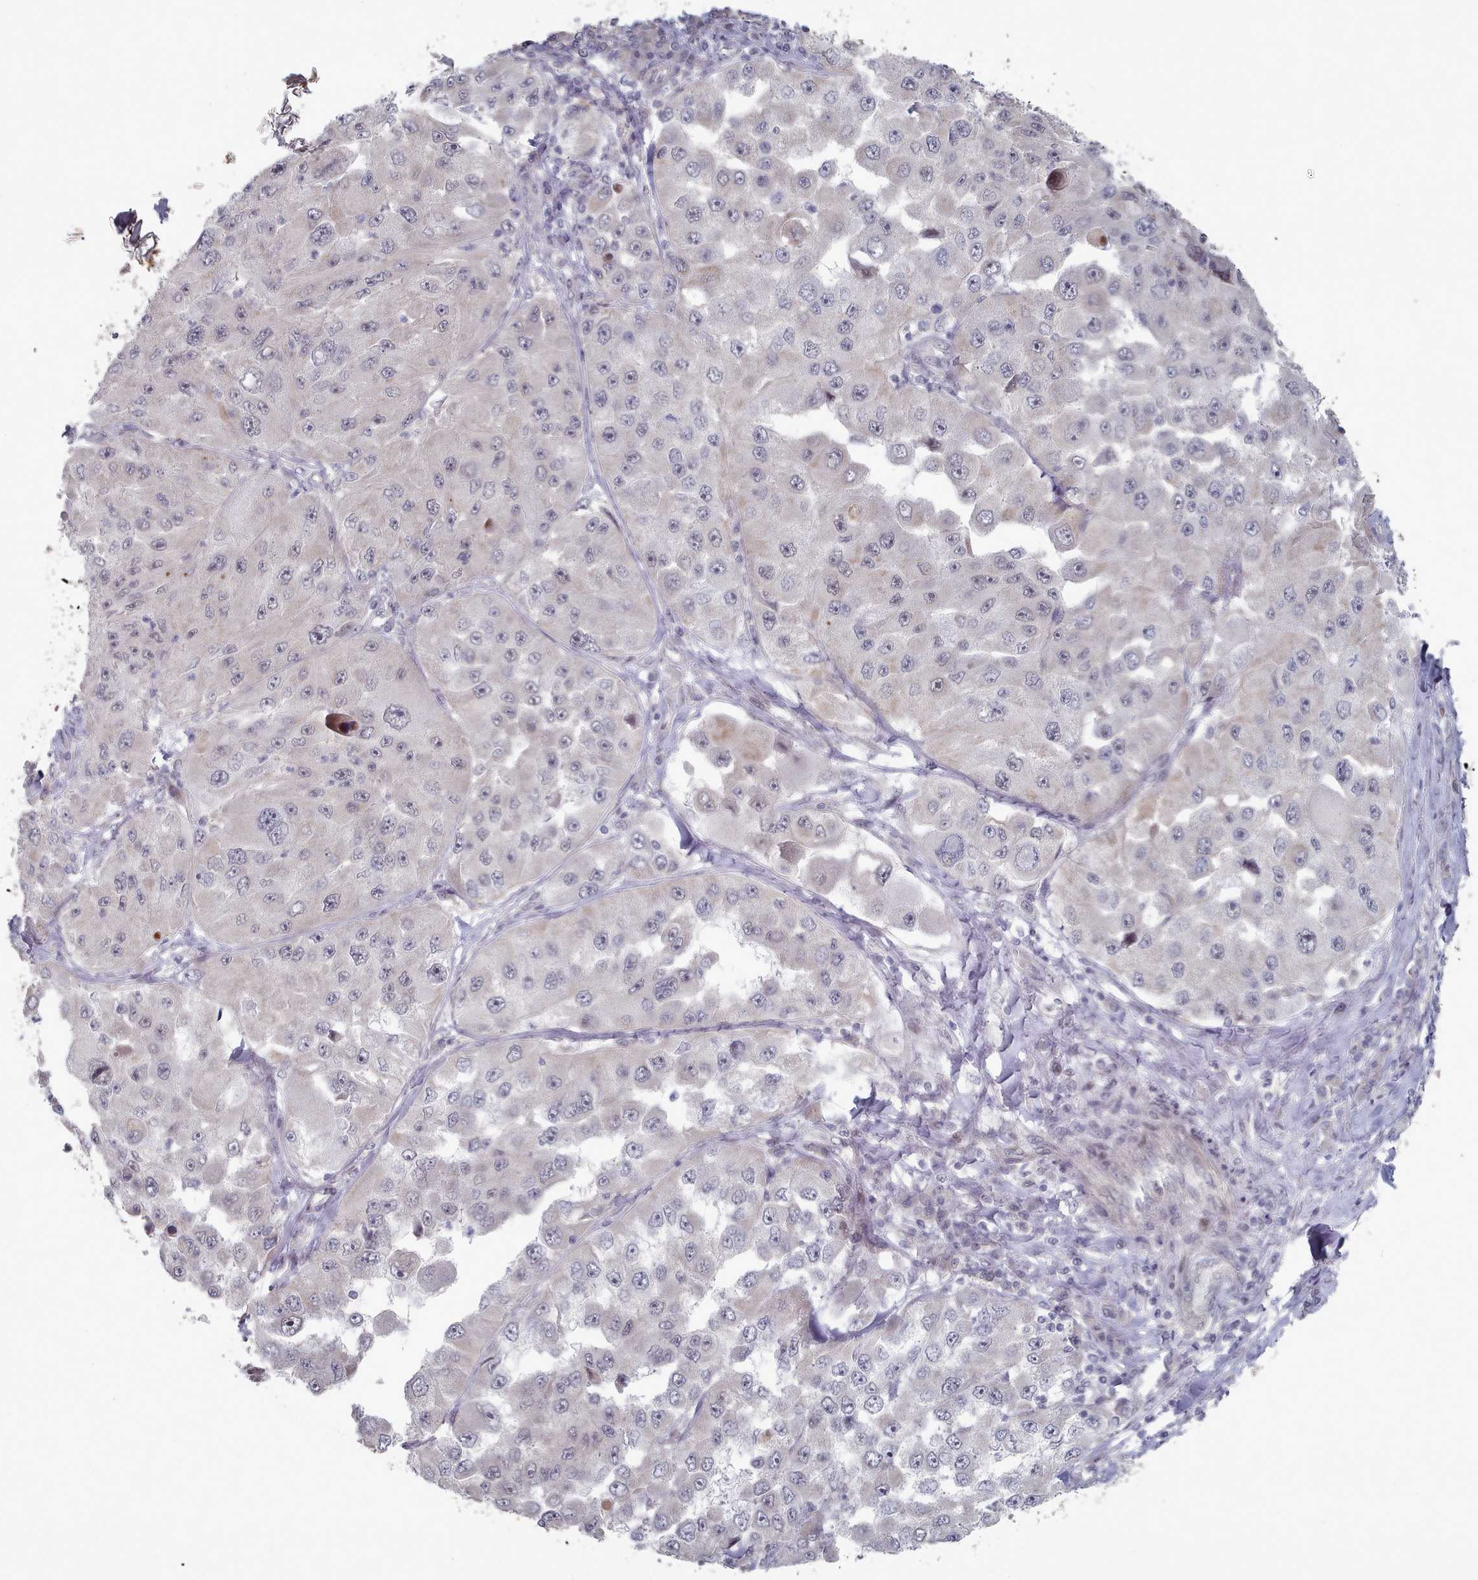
{"staining": {"intensity": "negative", "quantity": "none", "location": "none"}, "tissue": "melanoma", "cell_type": "Tumor cells", "image_type": "cancer", "snomed": [{"axis": "morphology", "description": "Malignant melanoma, Metastatic site"}, {"axis": "topography", "description": "Lymph node"}], "caption": "Human malignant melanoma (metastatic site) stained for a protein using immunohistochemistry reveals no staining in tumor cells.", "gene": "CPSF4", "patient": {"sex": "male", "age": 62}}